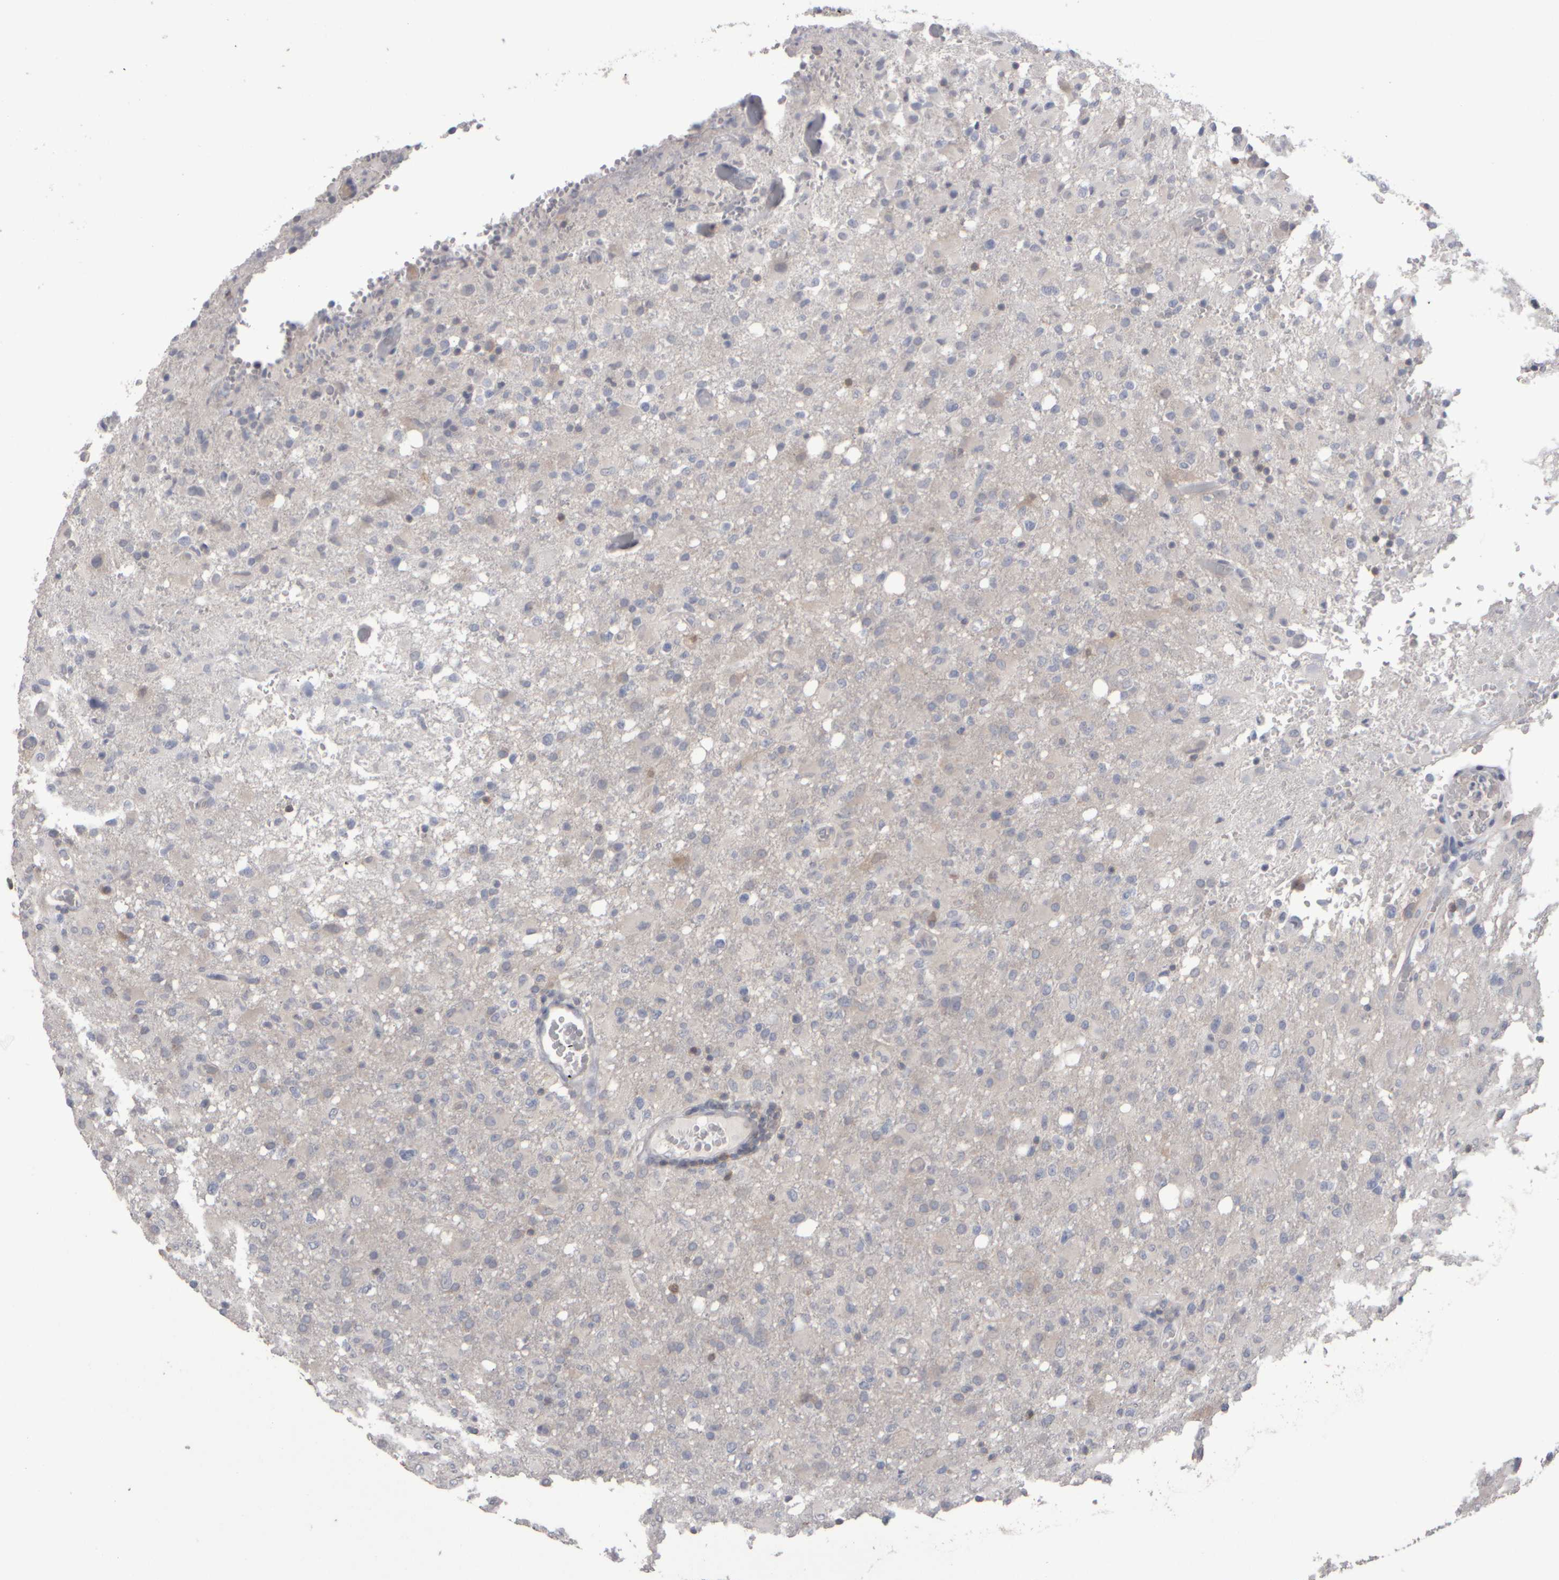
{"staining": {"intensity": "negative", "quantity": "none", "location": "none"}, "tissue": "glioma", "cell_type": "Tumor cells", "image_type": "cancer", "snomed": [{"axis": "morphology", "description": "Glioma, malignant, High grade"}, {"axis": "topography", "description": "Brain"}], "caption": "Immunohistochemistry histopathology image of neoplastic tissue: human malignant high-grade glioma stained with DAB demonstrates no significant protein expression in tumor cells. The staining is performed using DAB brown chromogen with nuclei counter-stained in using hematoxylin.", "gene": "EPHX2", "patient": {"sex": "female", "age": 57}}